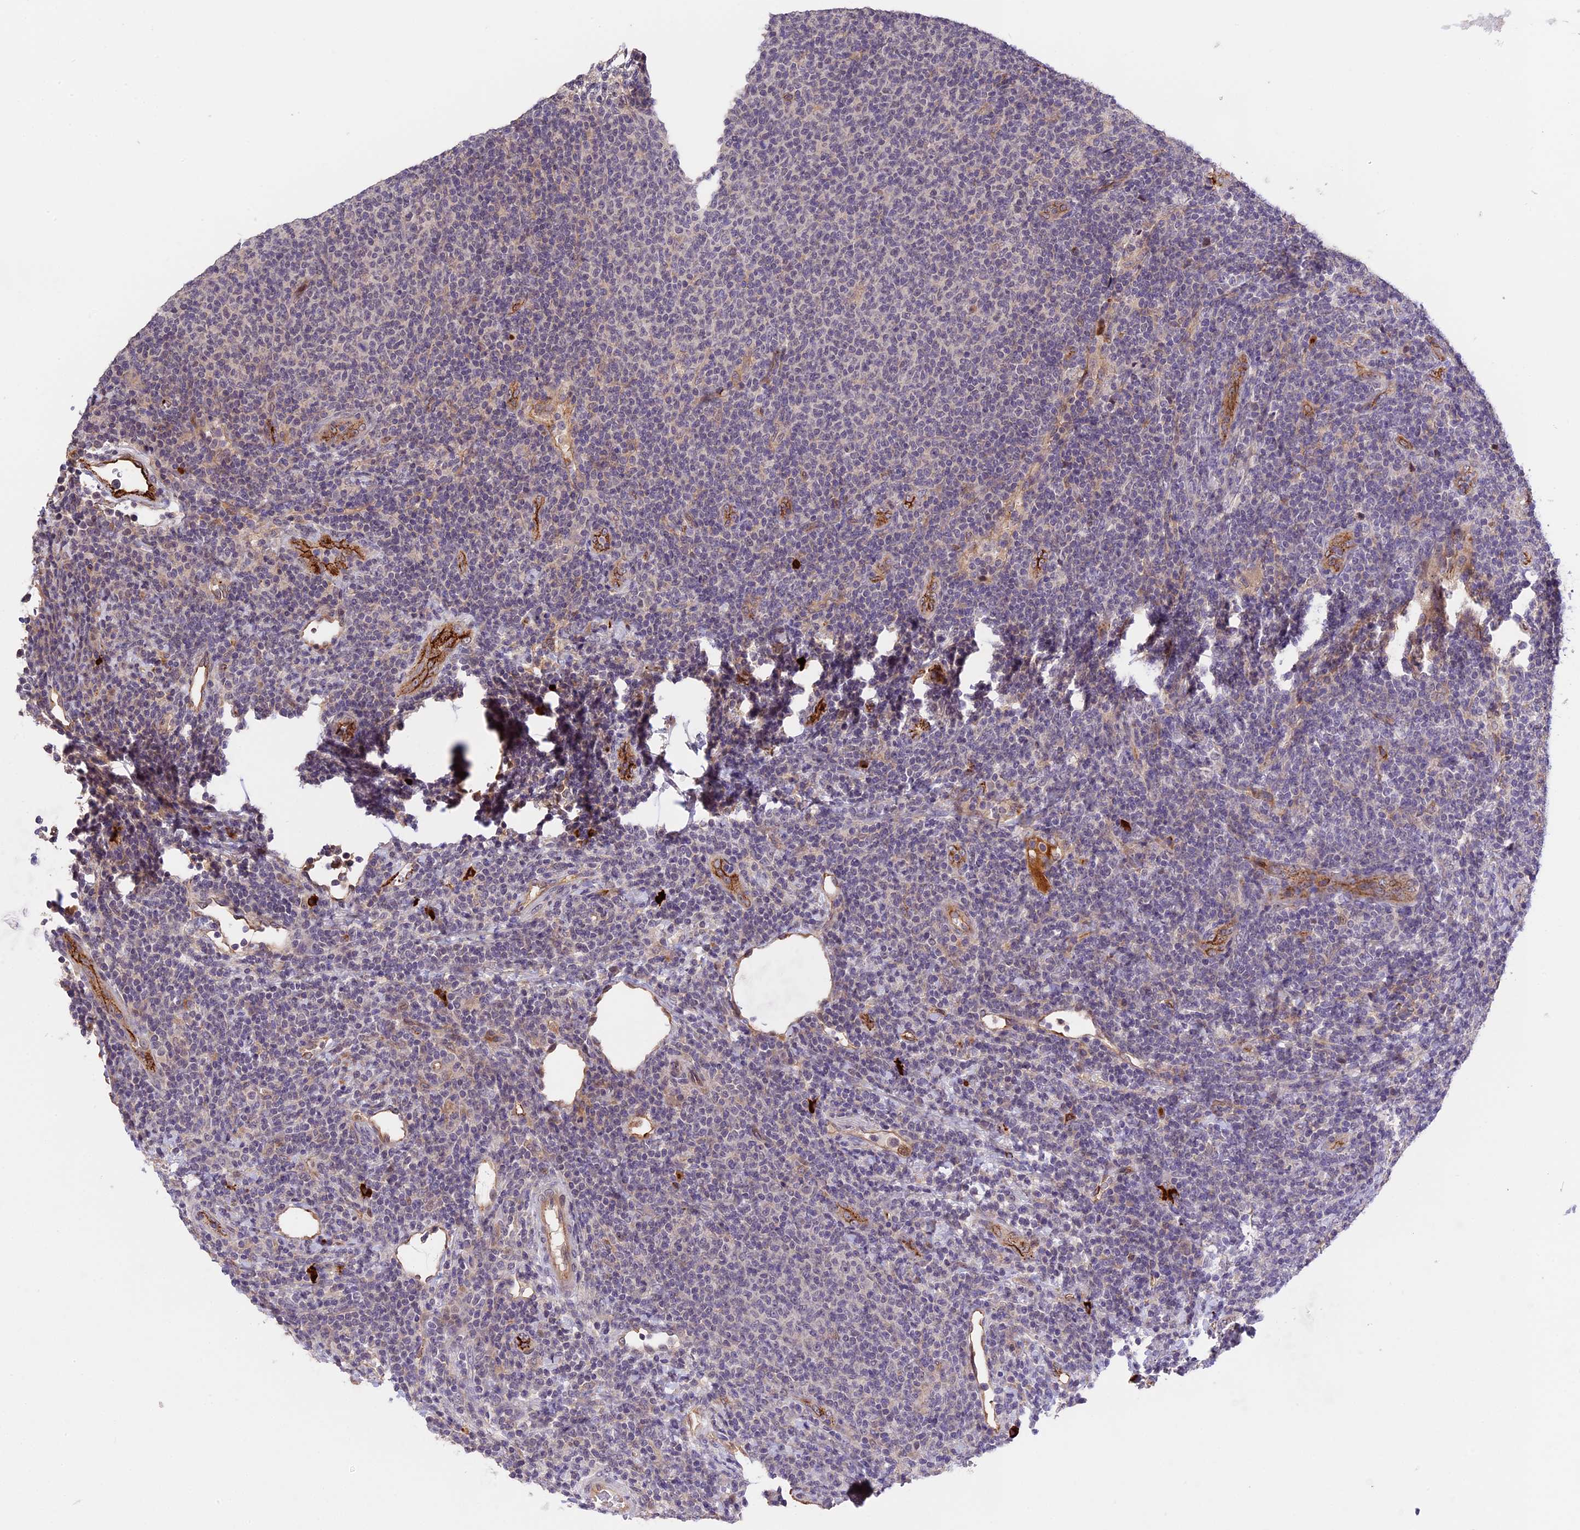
{"staining": {"intensity": "negative", "quantity": "none", "location": "none"}, "tissue": "lymphoma", "cell_type": "Tumor cells", "image_type": "cancer", "snomed": [{"axis": "morphology", "description": "Malignant lymphoma, non-Hodgkin's type, Low grade"}, {"axis": "topography", "description": "Lymph node"}], "caption": "Immunohistochemistry (IHC) of lymphoma displays no expression in tumor cells.", "gene": "MFSD2A", "patient": {"sex": "male", "age": 66}}